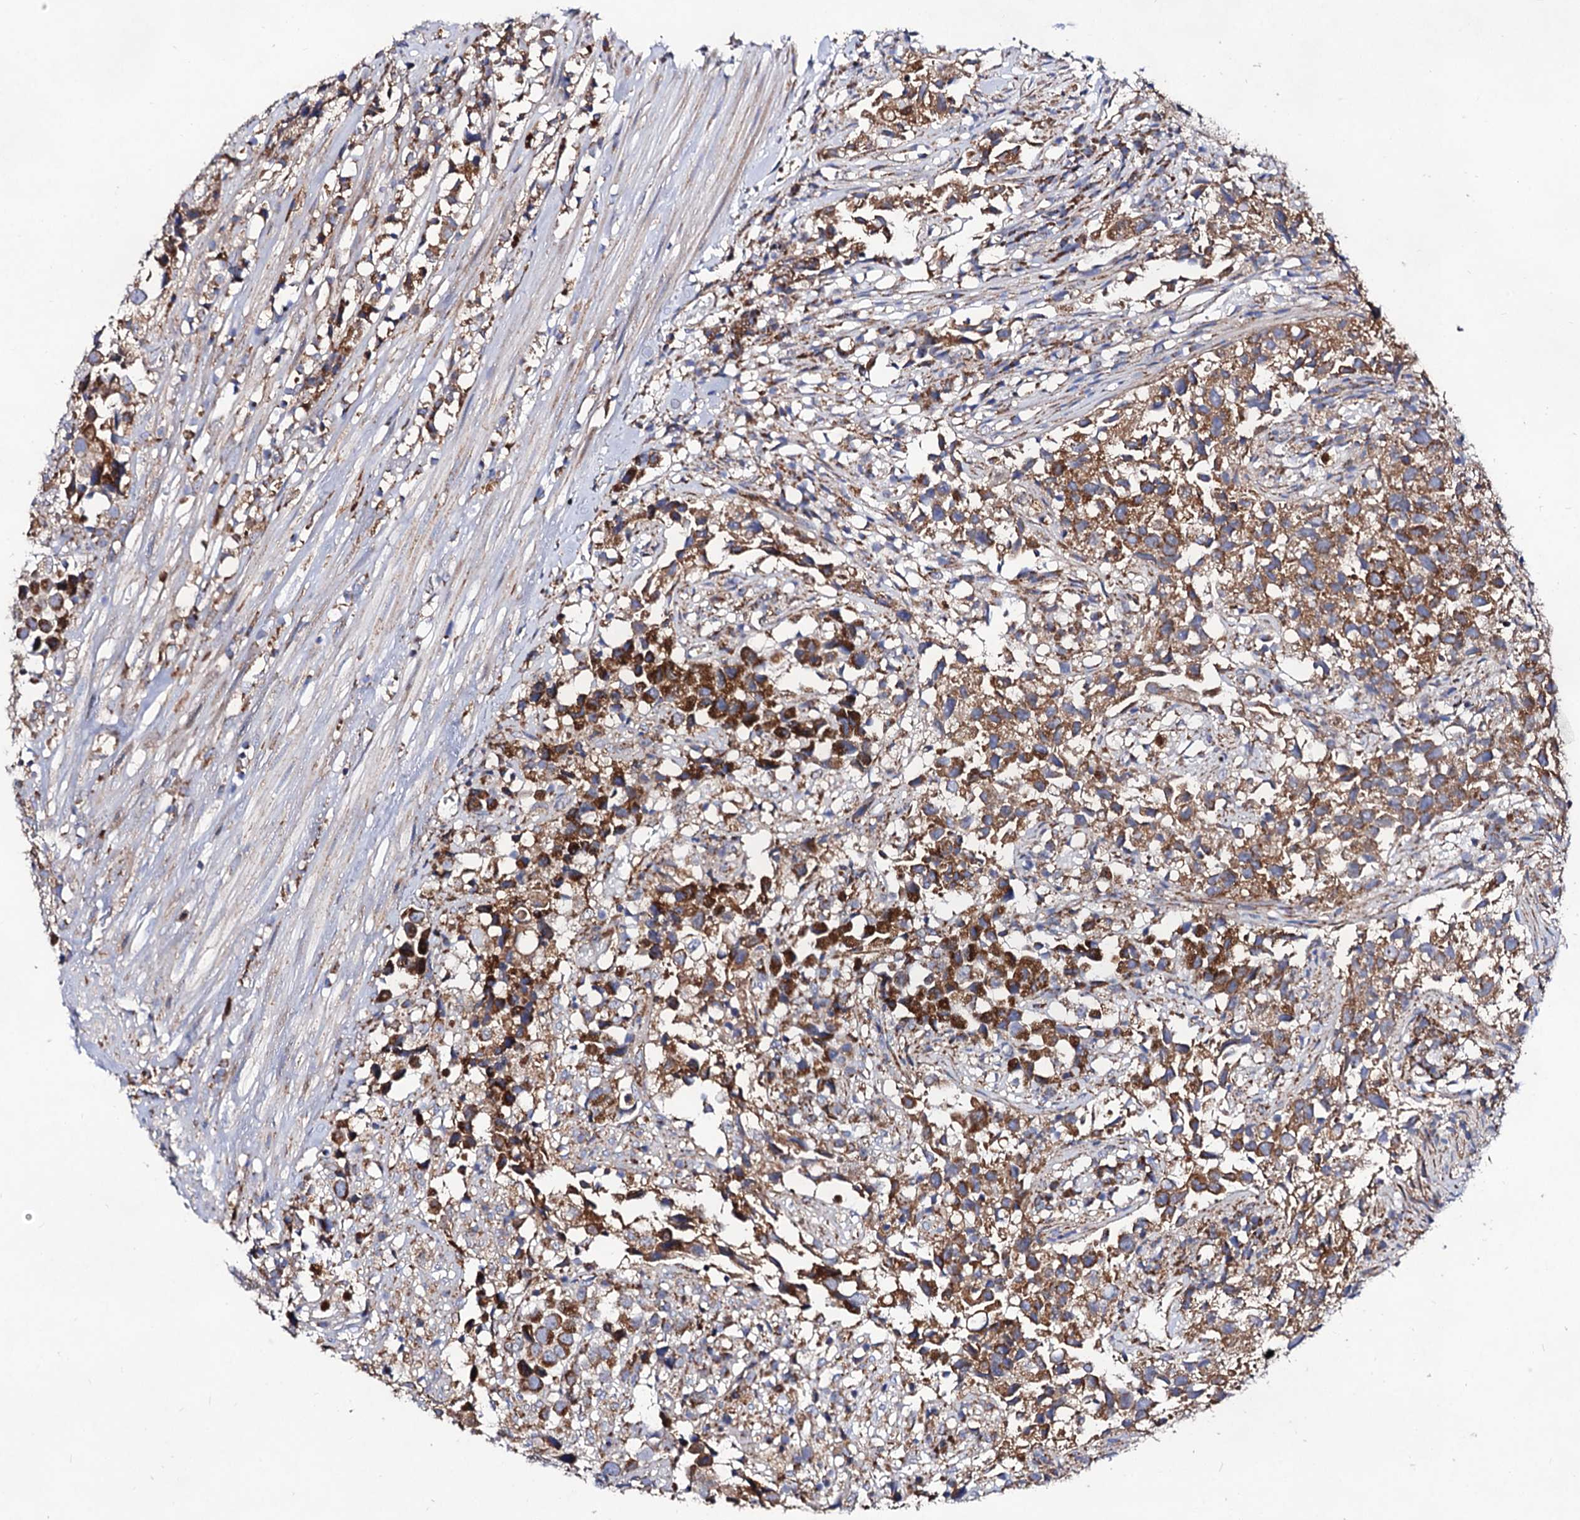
{"staining": {"intensity": "moderate", "quantity": ">75%", "location": "cytoplasmic/membranous"}, "tissue": "urothelial cancer", "cell_type": "Tumor cells", "image_type": "cancer", "snomed": [{"axis": "morphology", "description": "Urothelial carcinoma, High grade"}, {"axis": "topography", "description": "Urinary bladder"}], "caption": "Urothelial carcinoma (high-grade) tissue shows moderate cytoplasmic/membranous expression in about >75% of tumor cells (Brightfield microscopy of DAB IHC at high magnification).", "gene": "ACAD9", "patient": {"sex": "female", "age": 75}}